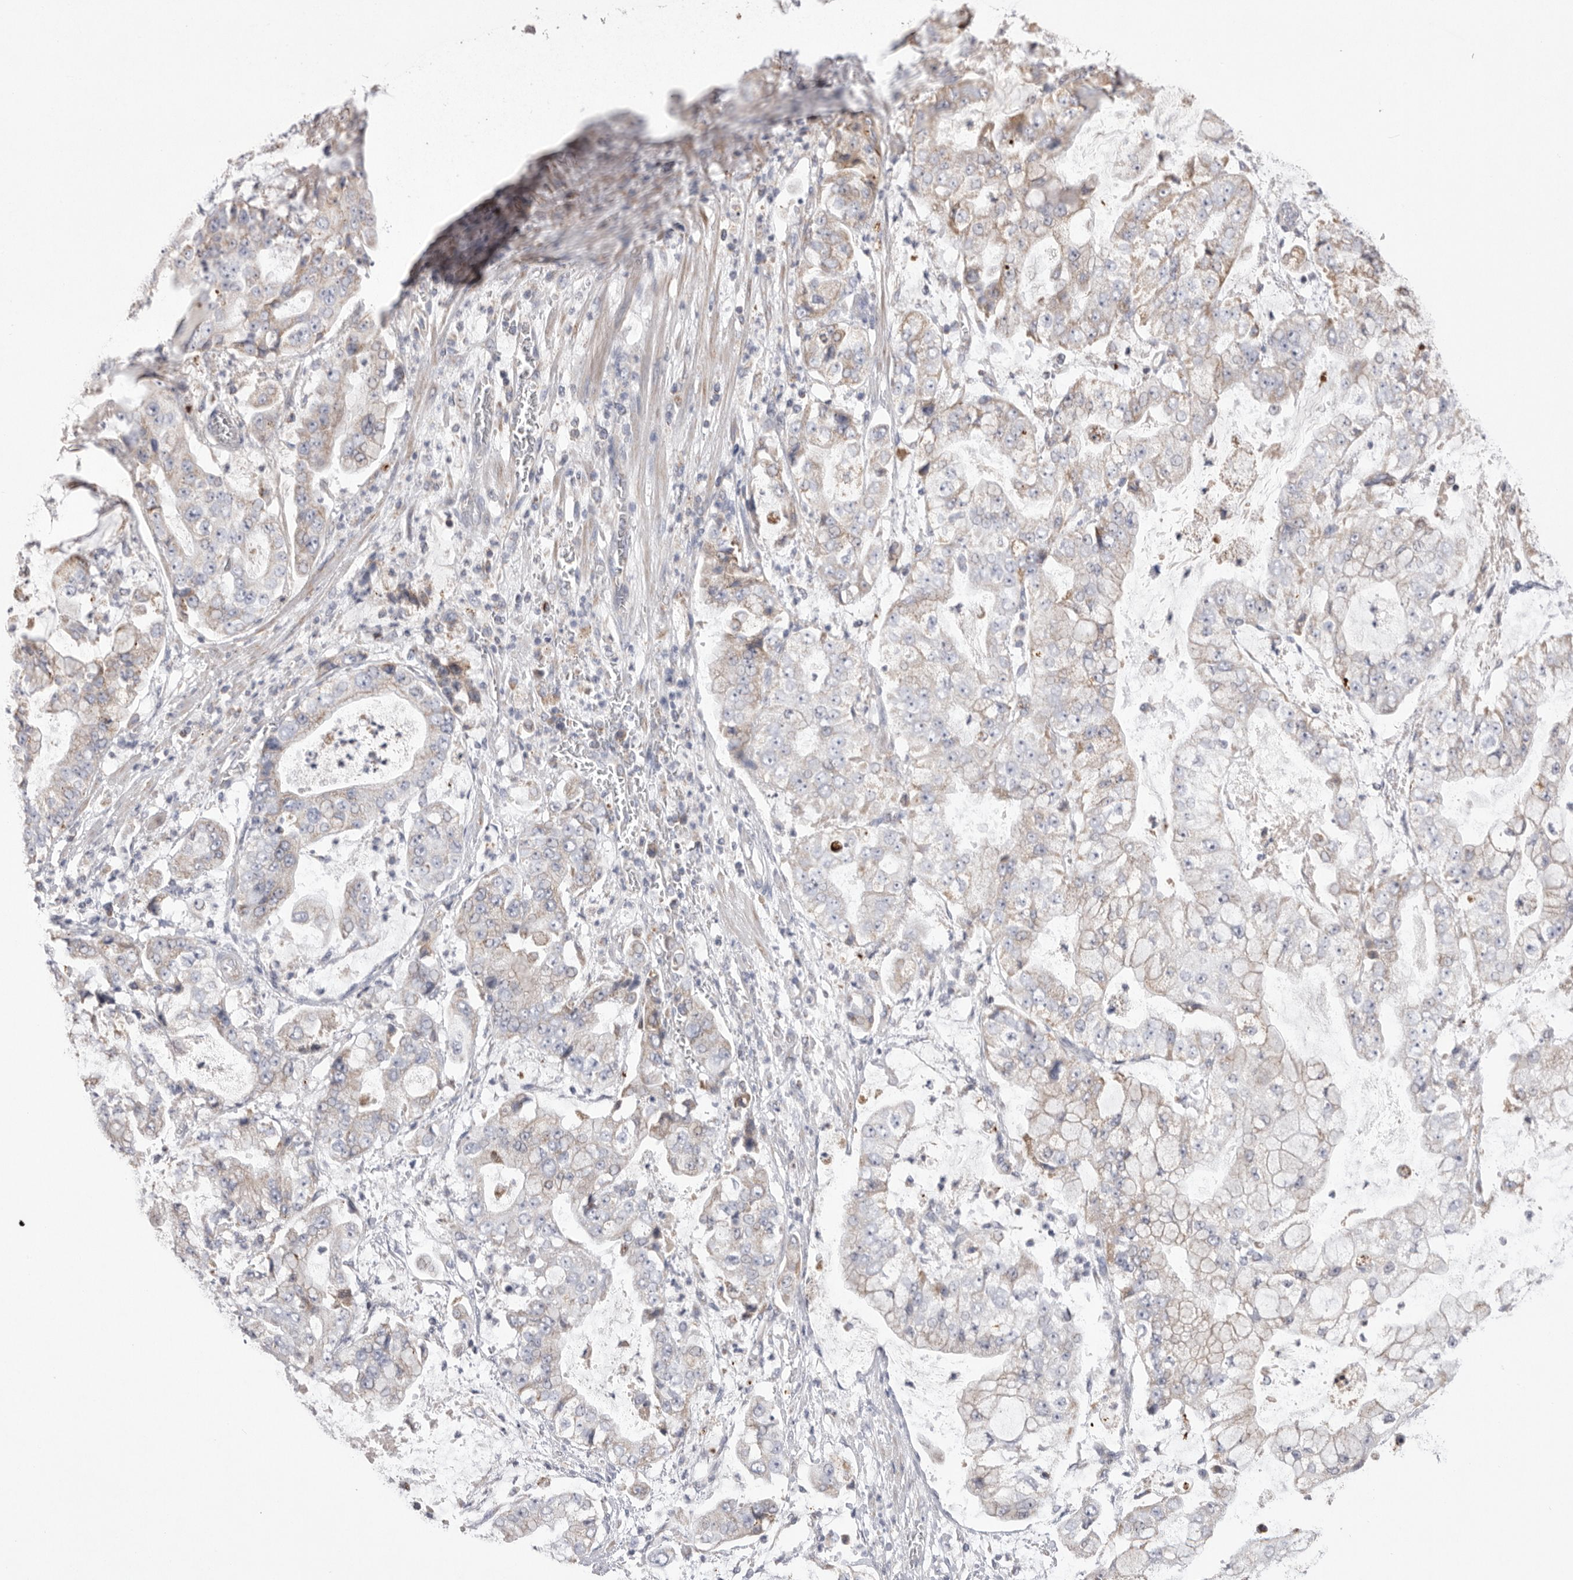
{"staining": {"intensity": "weak", "quantity": "<25%", "location": "cytoplasmic/membranous"}, "tissue": "stomach cancer", "cell_type": "Tumor cells", "image_type": "cancer", "snomed": [{"axis": "morphology", "description": "Adenocarcinoma, NOS"}, {"axis": "topography", "description": "Stomach"}], "caption": "Immunohistochemical staining of human stomach cancer (adenocarcinoma) shows no significant positivity in tumor cells. (DAB (3,3'-diaminobenzidine) immunohistochemistry (IHC) visualized using brightfield microscopy, high magnification).", "gene": "VDAC3", "patient": {"sex": "male", "age": 76}}